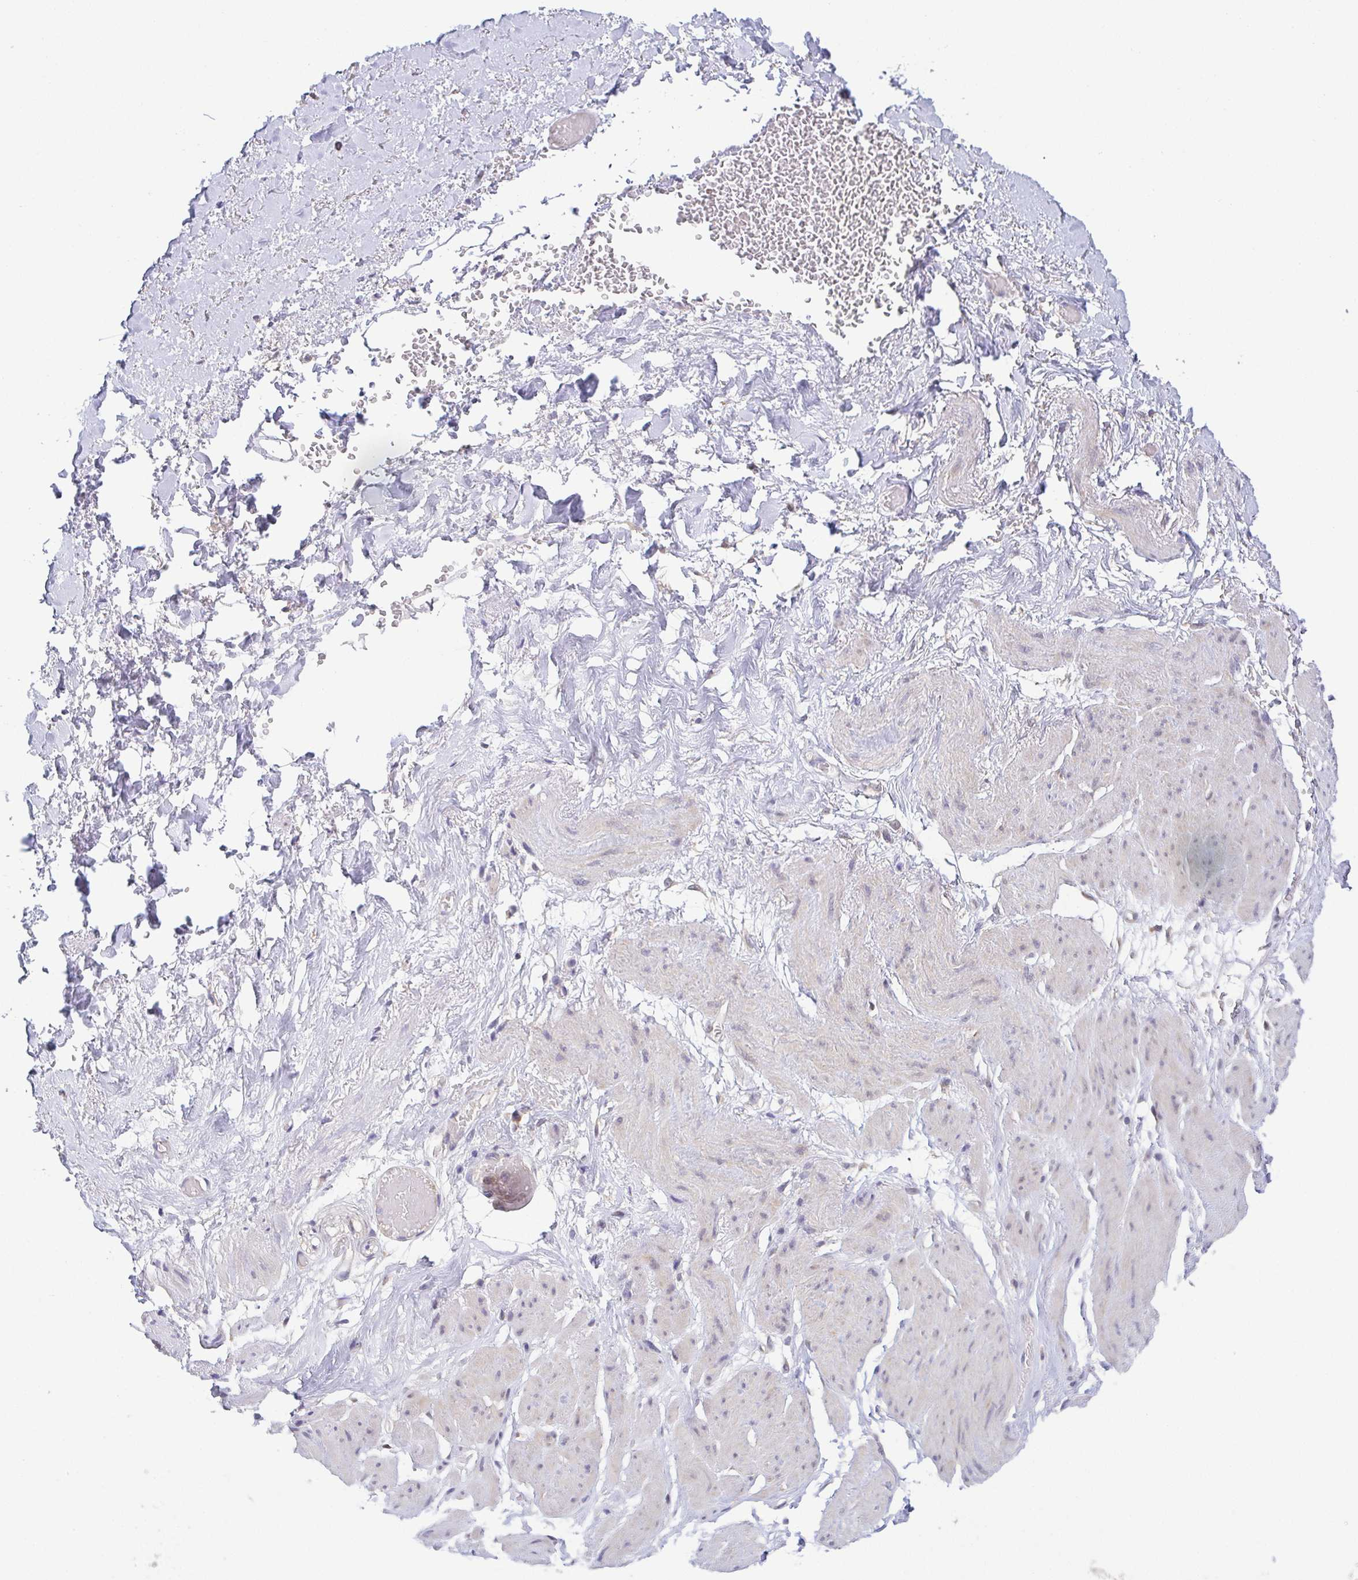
{"staining": {"intensity": "negative", "quantity": "none", "location": "none"}, "tissue": "adipose tissue", "cell_type": "Adipocytes", "image_type": "normal", "snomed": [{"axis": "morphology", "description": "Normal tissue, NOS"}, {"axis": "topography", "description": "Vagina"}, {"axis": "topography", "description": "Peripheral nerve tissue"}], "caption": "IHC image of benign adipose tissue: human adipose tissue stained with DAB (3,3'-diaminobenzidine) exhibits no significant protein positivity in adipocytes.", "gene": "BCL2L1", "patient": {"sex": "female", "age": 71}}